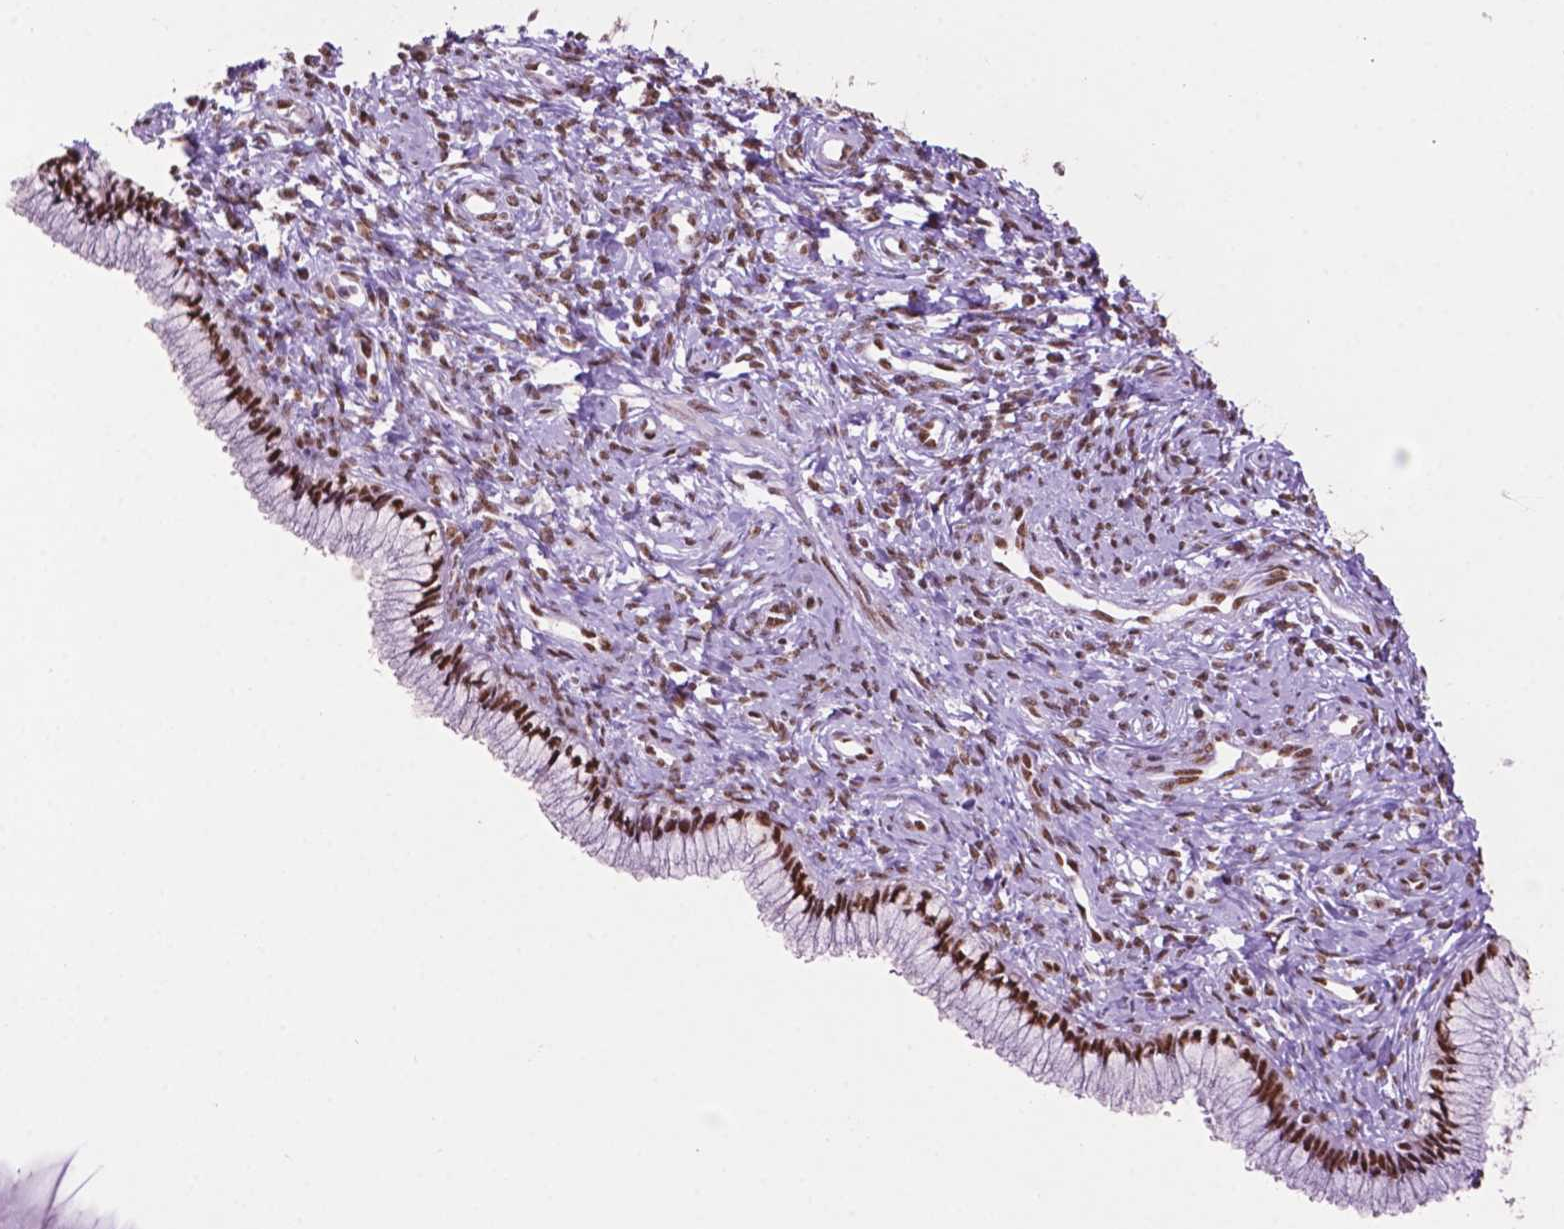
{"staining": {"intensity": "strong", "quantity": ">75%", "location": "nuclear"}, "tissue": "cervix", "cell_type": "Glandular cells", "image_type": "normal", "snomed": [{"axis": "morphology", "description": "Normal tissue, NOS"}, {"axis": "topography", "description": "Cervix"}], "caption": "Immunohistochemical staining of unremarkable human cervix exhibits strong nuclear protein positivity in approximately >75% of glandular cells.", "gene": "CCAR2", "patient": {"sex": "female", "age": 37}}